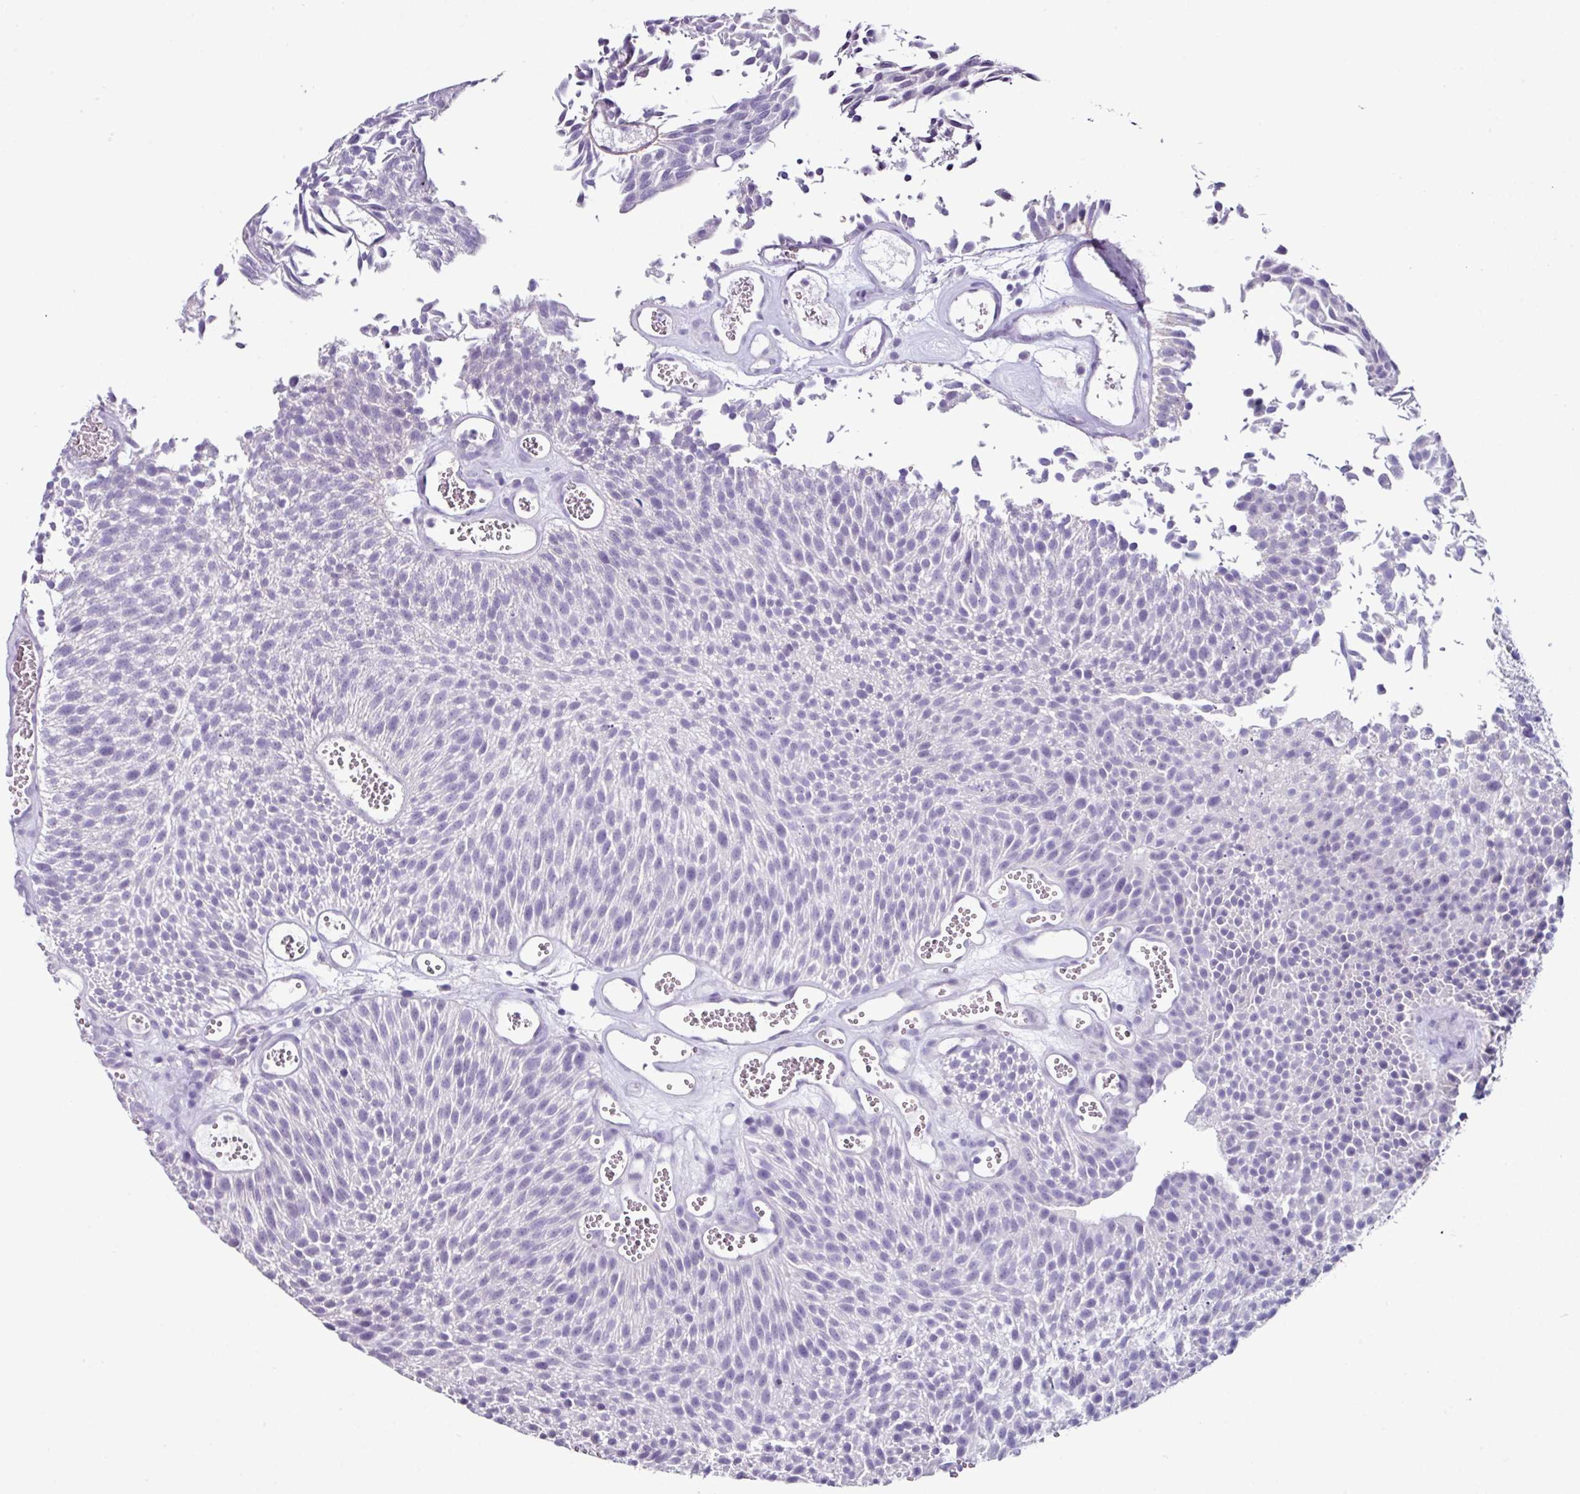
{"staining": {"intensity": "negative", "quantity": "none", "location": "none"}, "tissue": "urothelial cancer", "cell_type": "Tumor cells", "image_type": "cancer", "snomed": [{"axis": "morphology", "description": "Urothelial carcinoma, Low grade"}, {"axis": "topography", "description": "Urinary bladder"}], "caption": "Tumor cells show no significant expression in urothelial carcinoma (low-grade).", "gene": "GLP2R", "patient": {"sex": "female", "age": 79}}